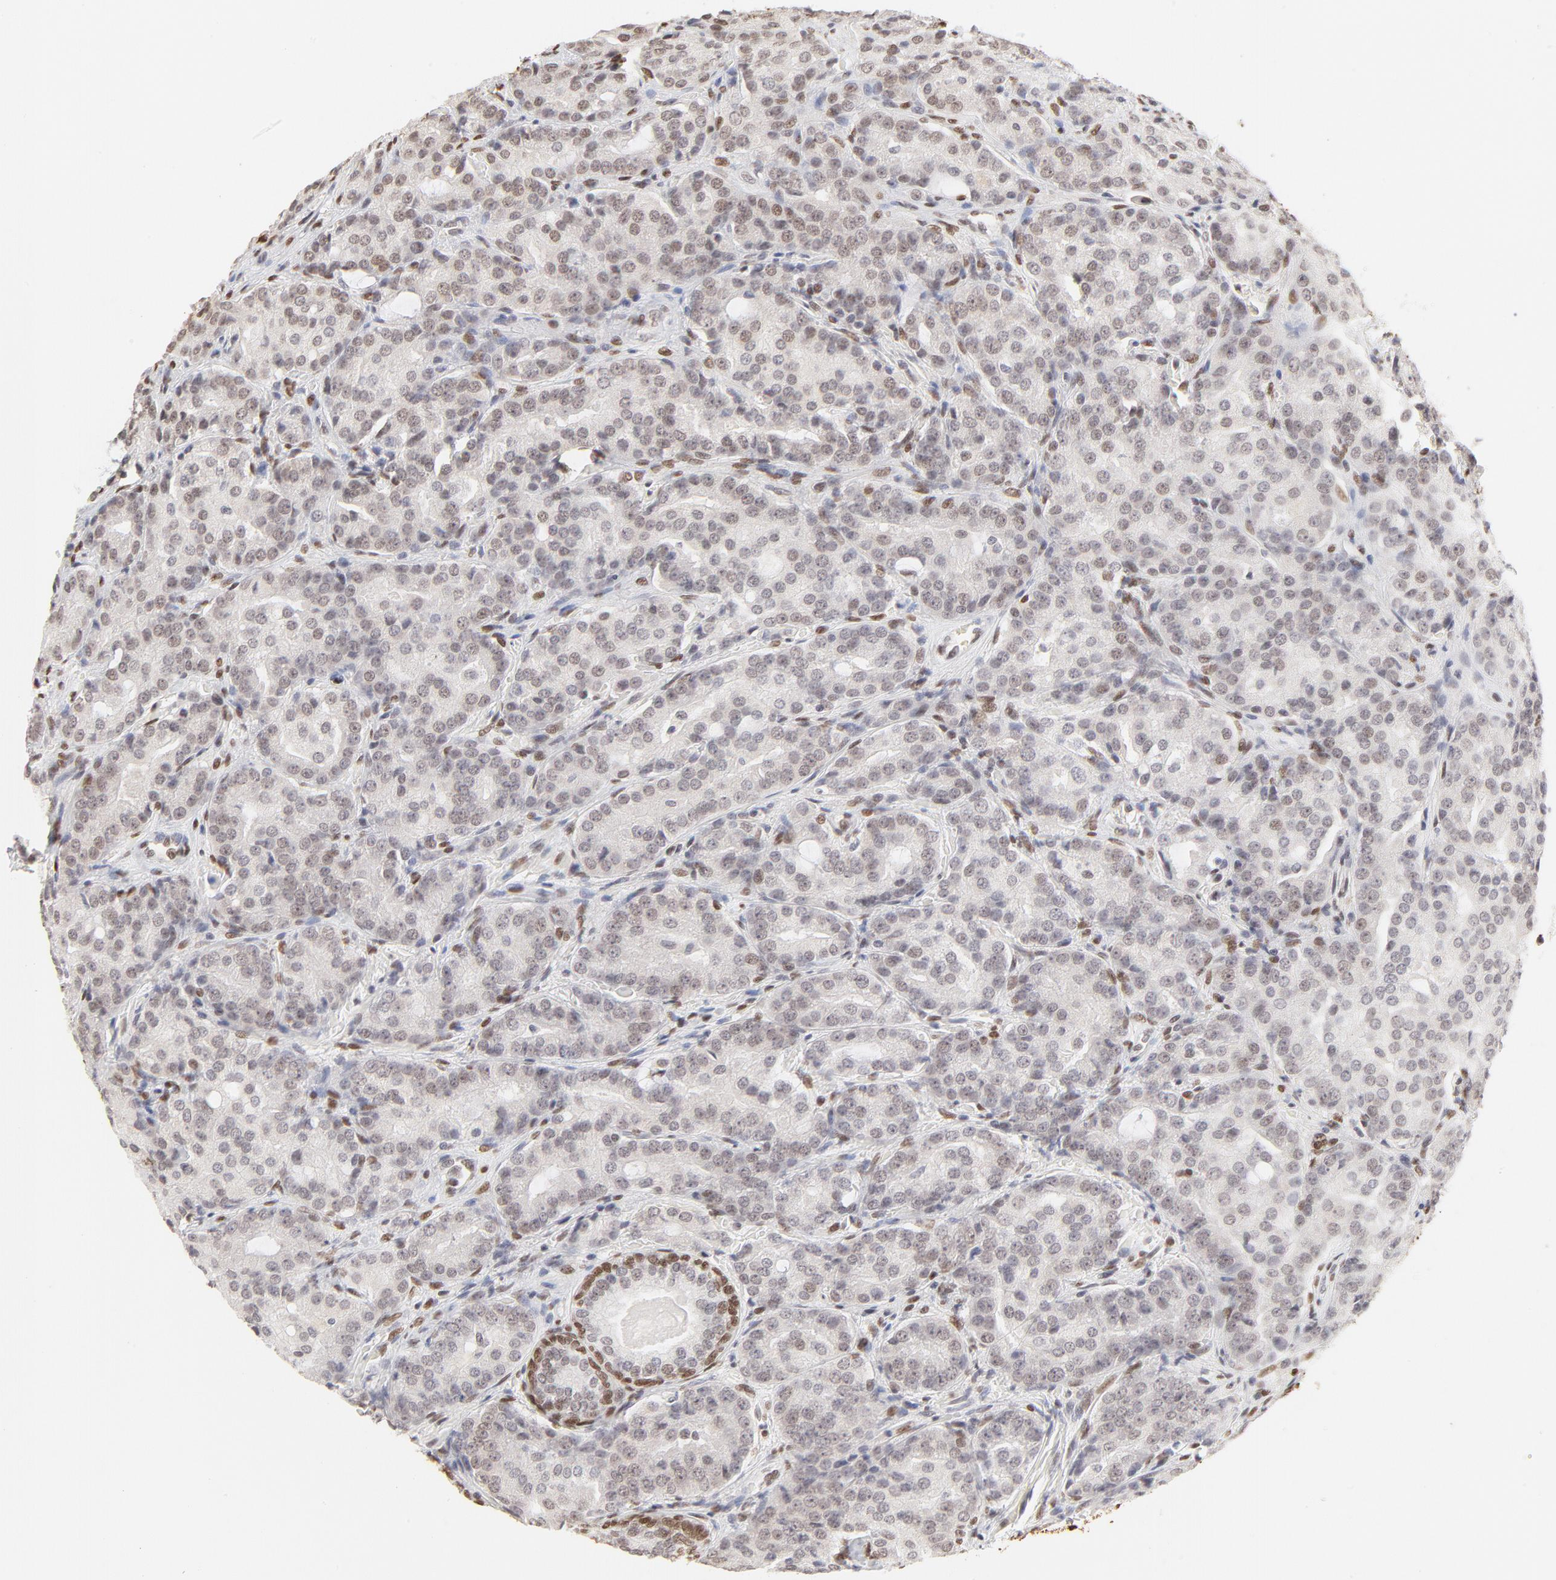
{"staining": {"intensity": "weak", "quantity": "<25%", "location": "nuclear"}, "tissue": "prostate cancer", "cell_type": "Tumor cells", "image_type": "cancer", "snomed": [{"axis": "morphology", "description": "Adenocarcinoma, High grade"}, {"axis": "topography", "description": "Prostate"}], "caption": "Tumor cells show no significant staining in prostate high-grade adenocarcinoma. Brightfield microscopy of IHC stained with DAB (brown) and hematoxylin (blue), captured at high magnification.", "gene": "PBX3", "patient": {"sex": "male", "age": 72}}